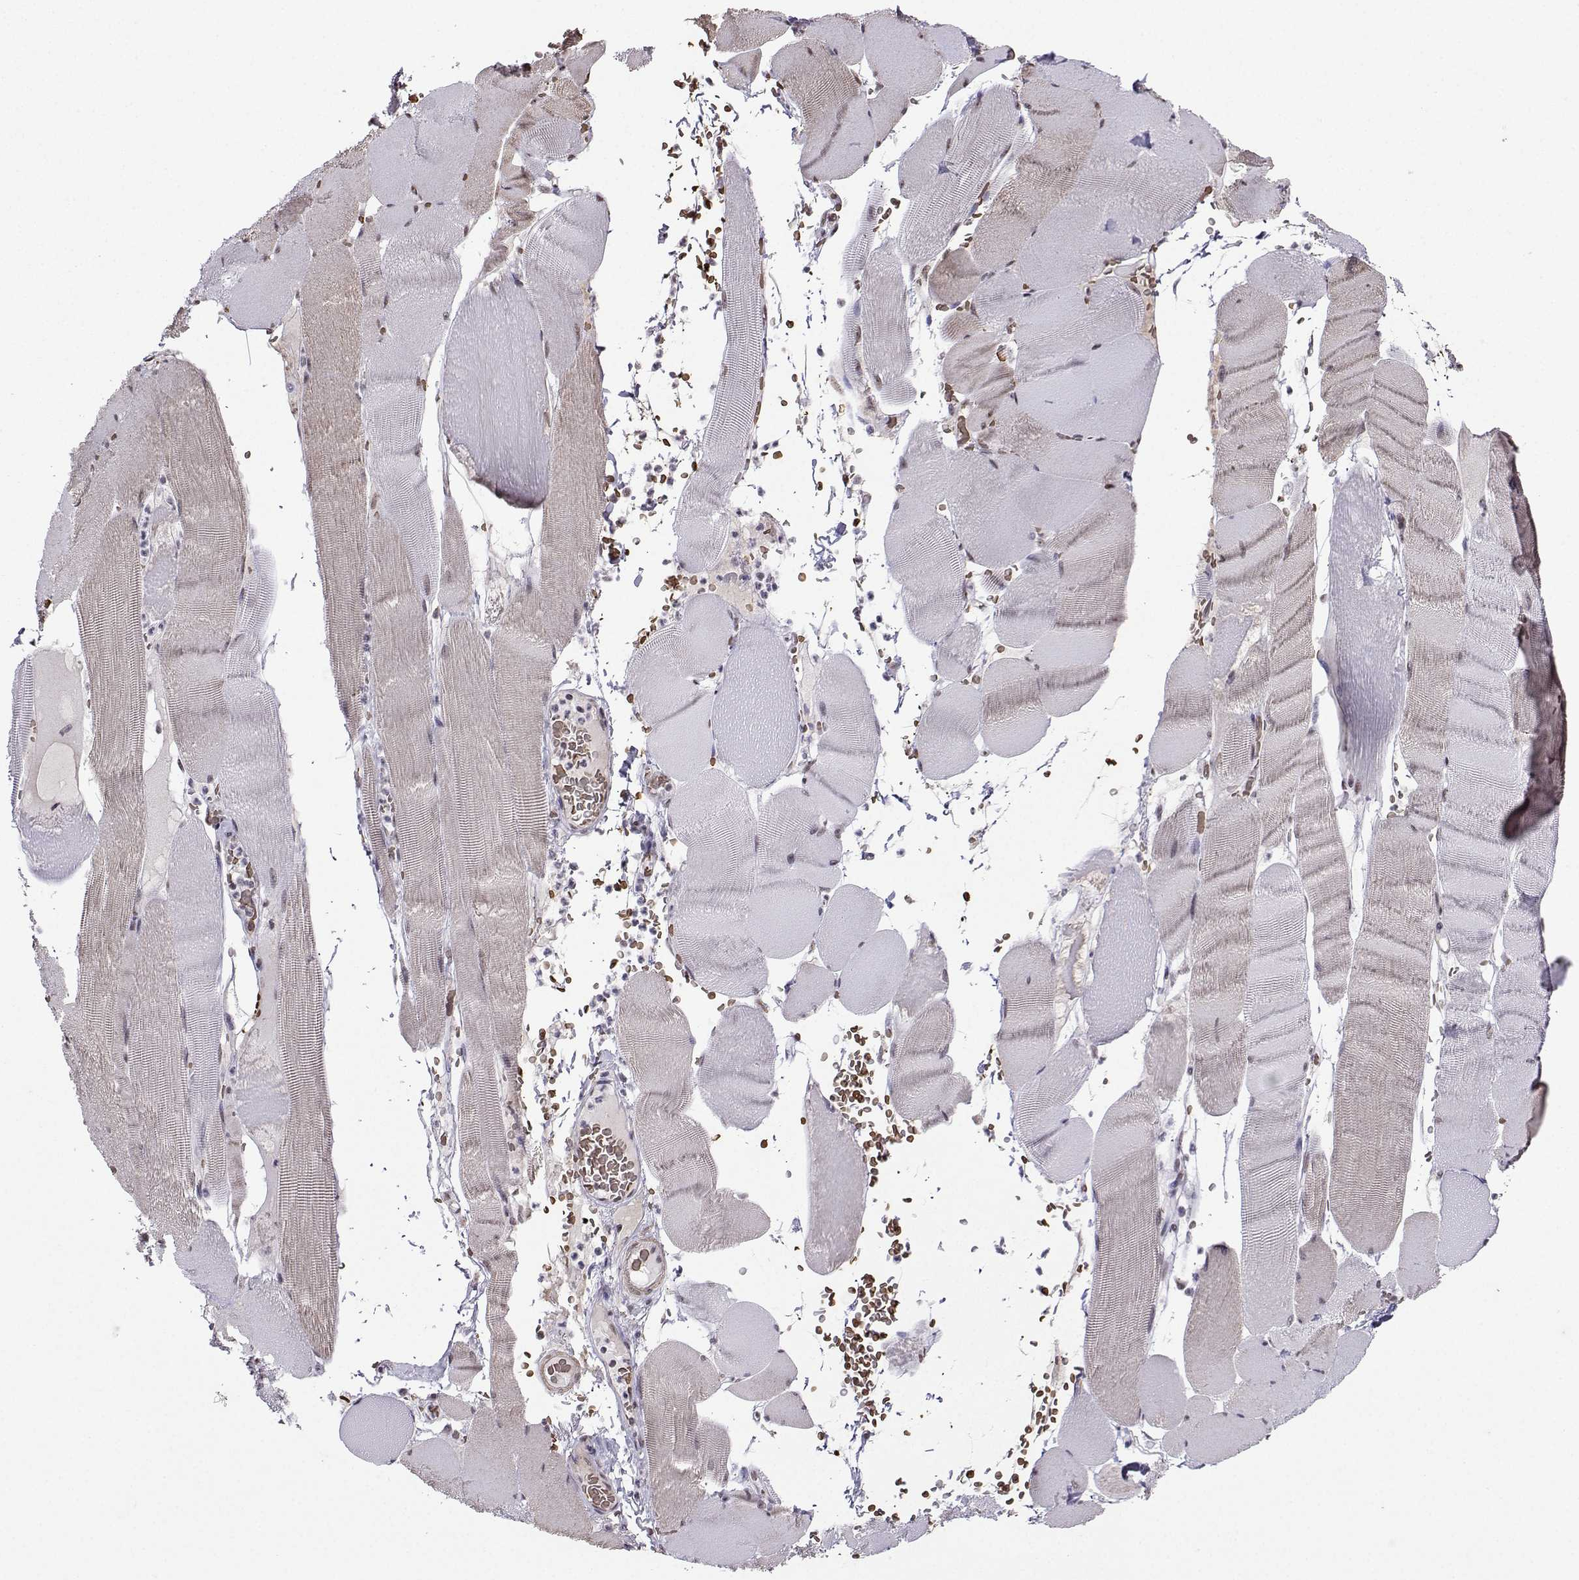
{"staining": {"intensity": "moderate", "quantity": "<25%", "location": "nuclear"}, "tissue": "skeletal muscle", "cell_type": "Myocytes", "image_type": "normal", "snomed": [{"axis": "morphology", "description": "Normal tissue, NOS"}, {"axis": "topography", "description": "Skeletal muscle"}], "caption": "Immunohistochemistry histopathology image of normal skeletal muscle stained for a protein (brown), which displays low levels of moderate nuclear positivity in about <25% of myocytes.", "gene": "CCNK", "patient": {"sex": "male", "age": 56}}